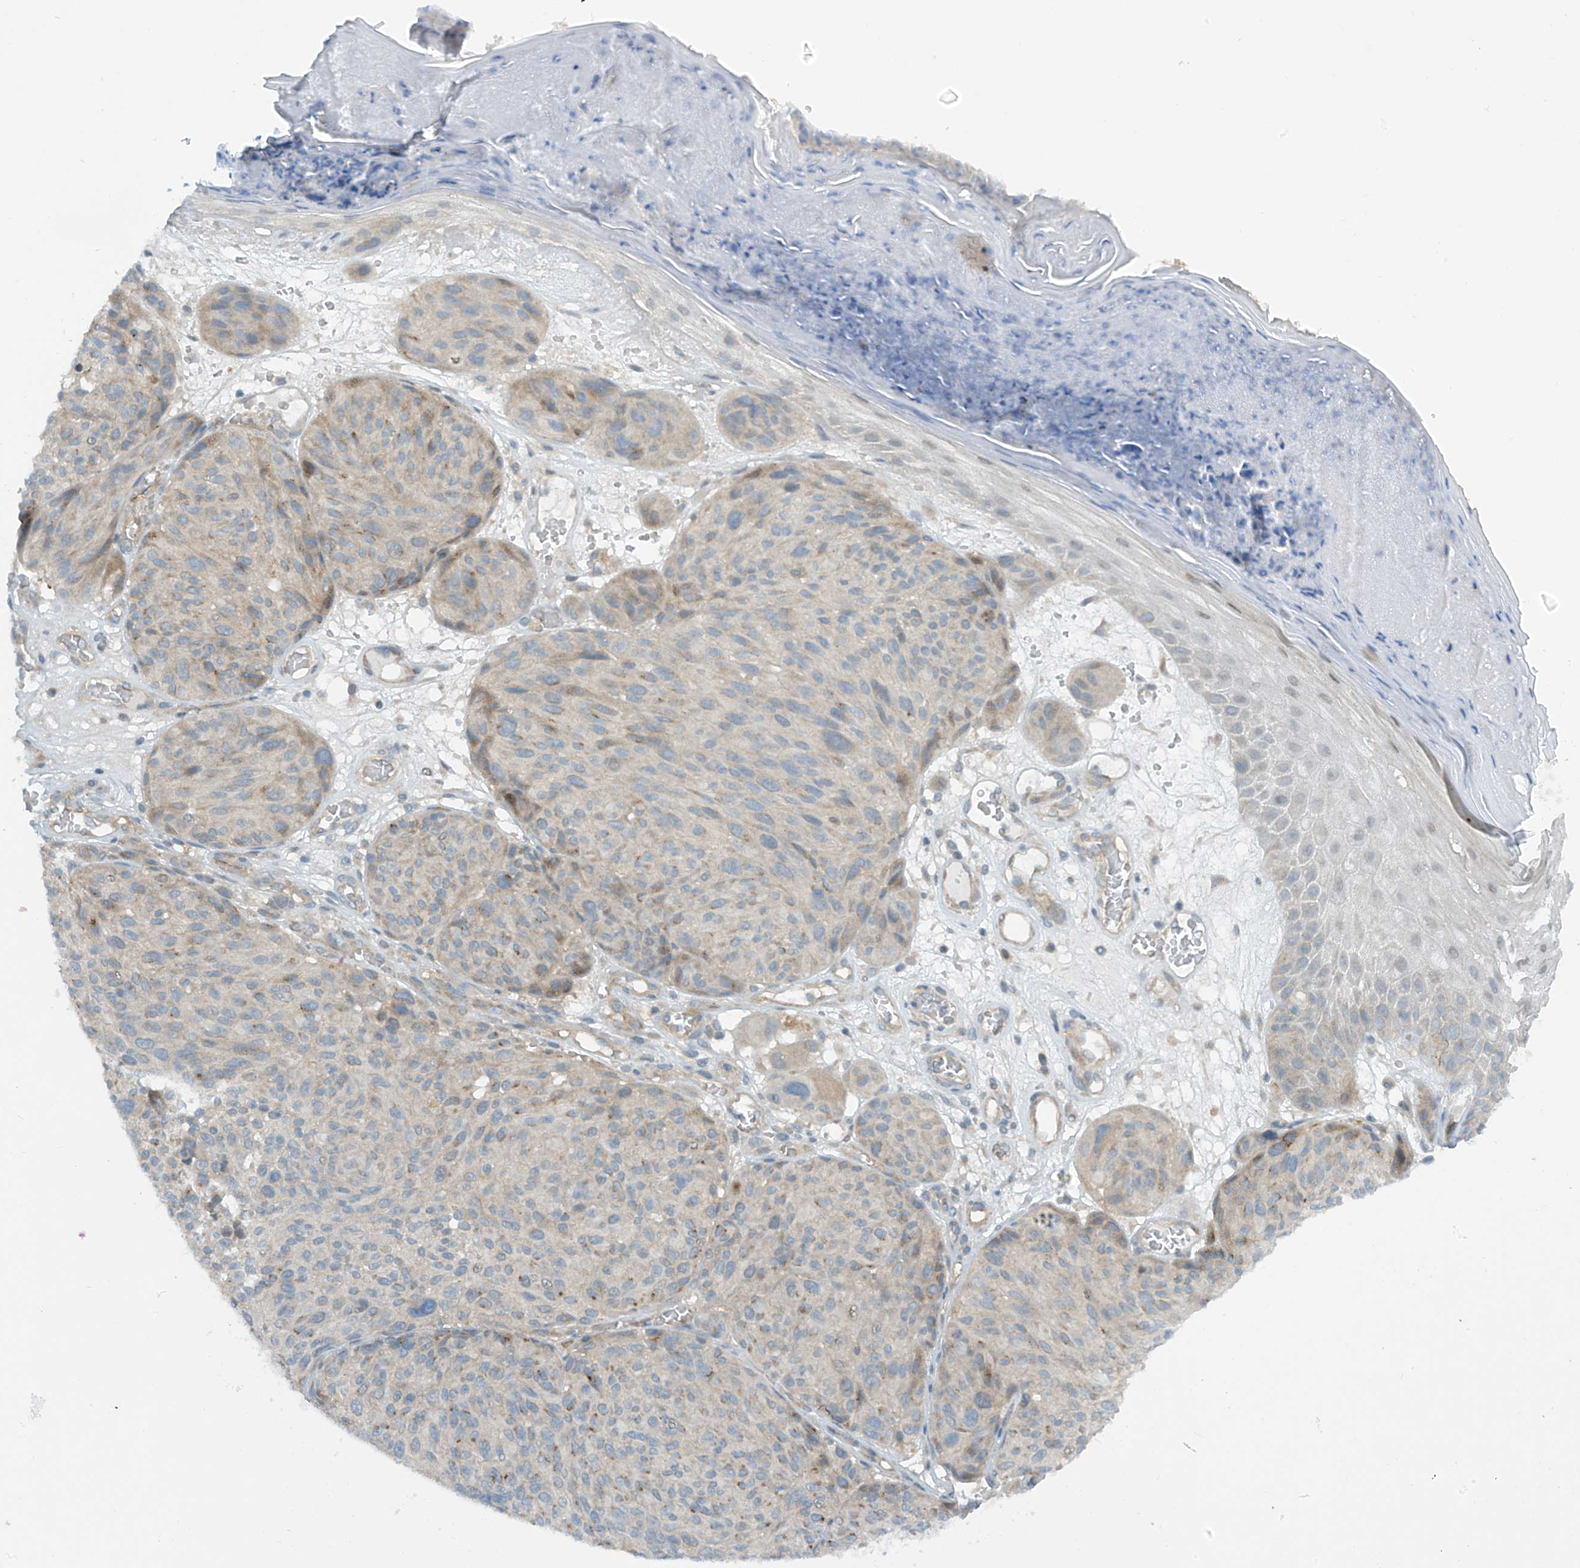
{"staining": {"intensity": "moderate", "quantity": "<25%", "location": "cytoplasmic/membranous"}, "tissue": "melanoma", "cell_type": "Tumor cells", "image_type": "cancer", "snomed": [{"axis": "morphology", "description": "Malignant melanoma, NOS"}, {"axis": "topography", "description": "Skin"}], "caption": "An IHC image of neoplastic tissue is shown. Protein staining in brown shows moderate cytoplasmic/membranous positivity in malignant melanoma within tumor cells.", "gene": "FSD1L", "patient": {"sex": "male", "age": 83}}